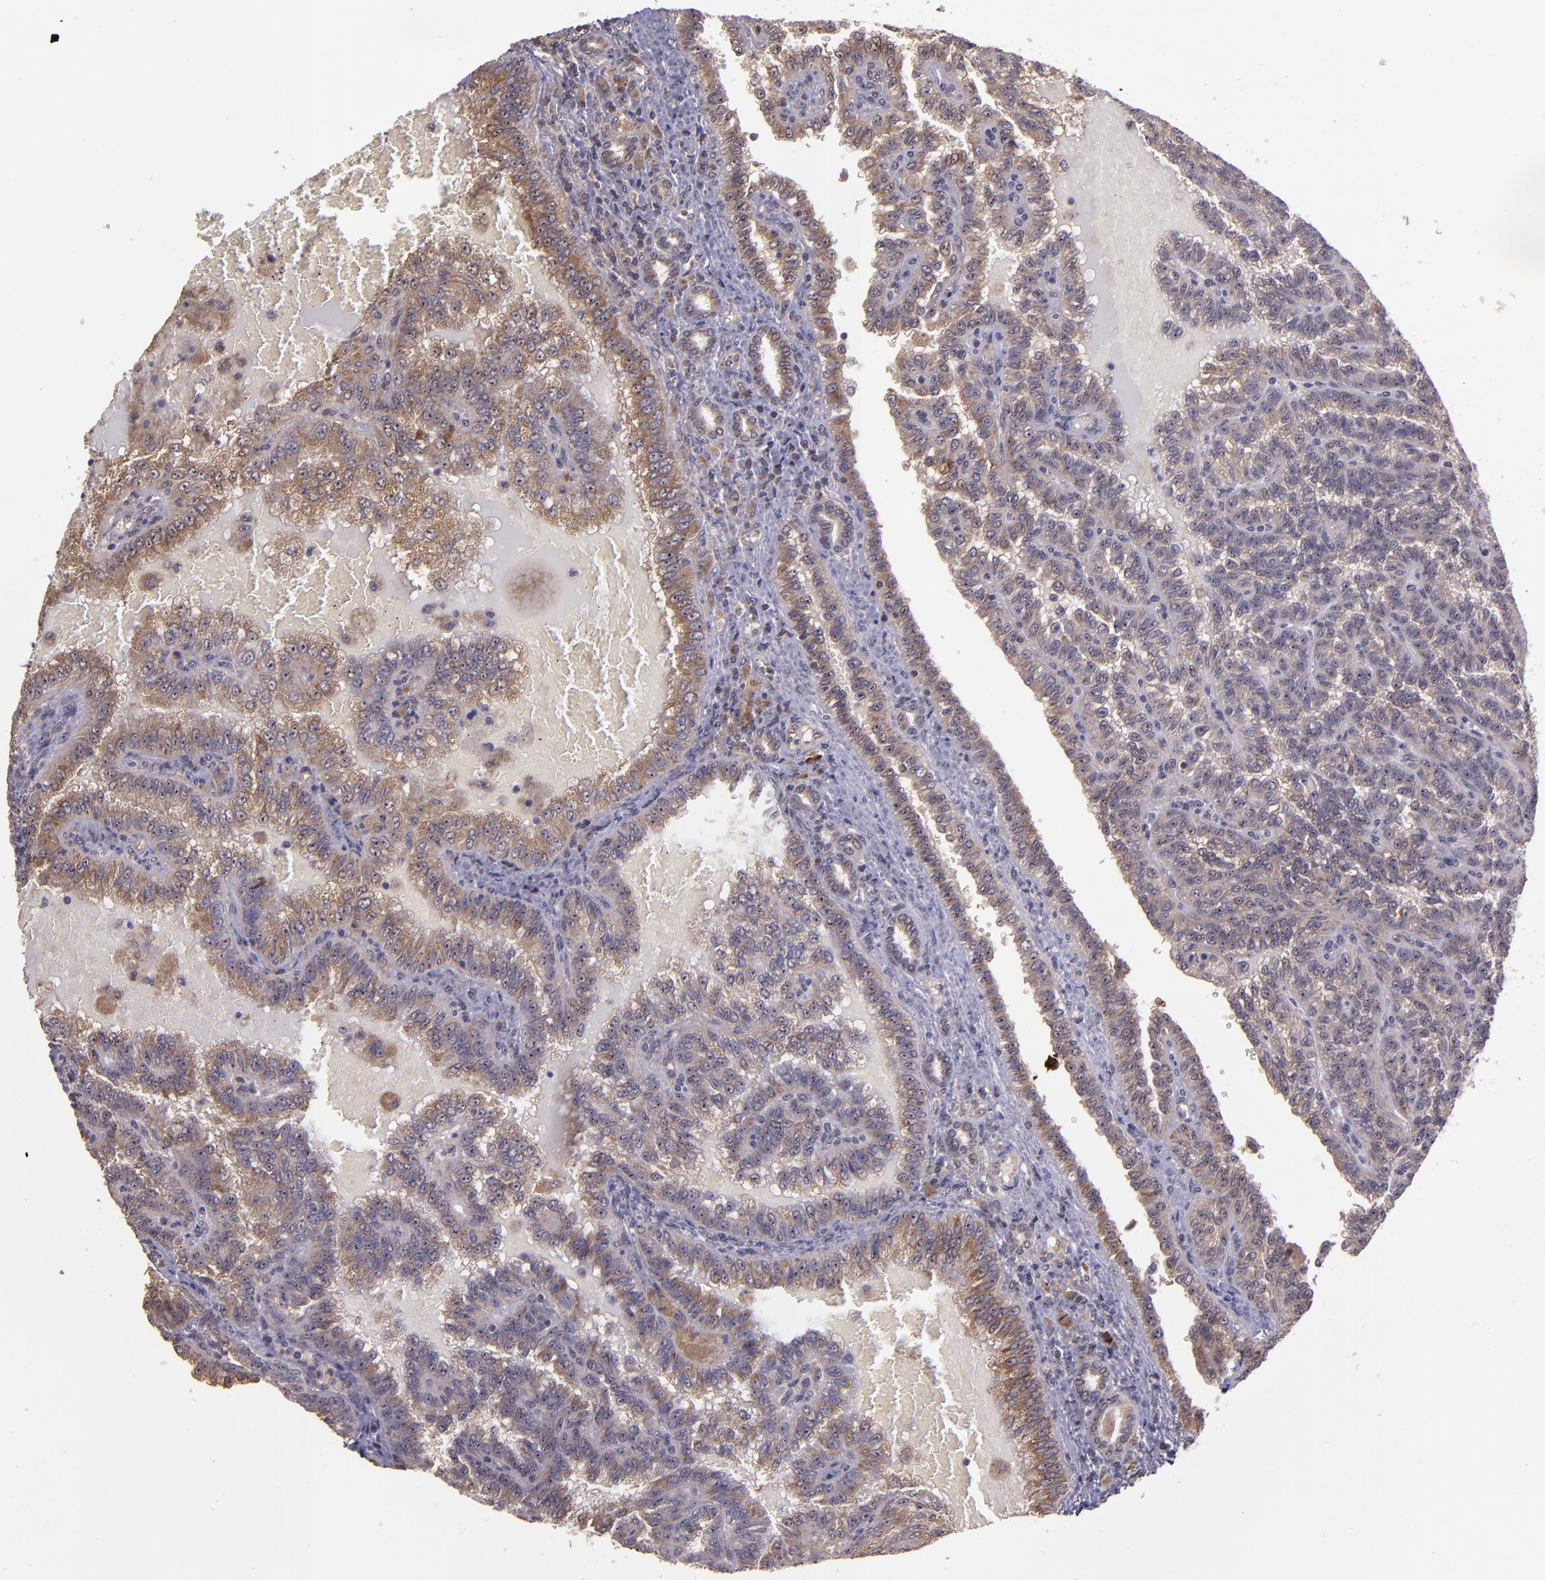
{"staining": {"intensity": "moderate", "quantity": ">75%", "location": "cytoplasmic/membranous"}, "tissue": "renal cancer", "cell_type": "Tumor cells", "image_type": "cancer", "snomed": [{"axis": "morphology", "description": "Inflammation, NOS"}, {"axis": "morphology", "description": "Adenocarcinoma, NOS"}, {"axis": "topography", "description": "Kidney"}], "caption": "An image of human renal cancer (adenocarcinoma) stained for a protein exhibits moderate cytoplasmic/membranous brown staining in tumor cells.", "gene": "USP51", "patient": {"sex": "male", "age": 68}}